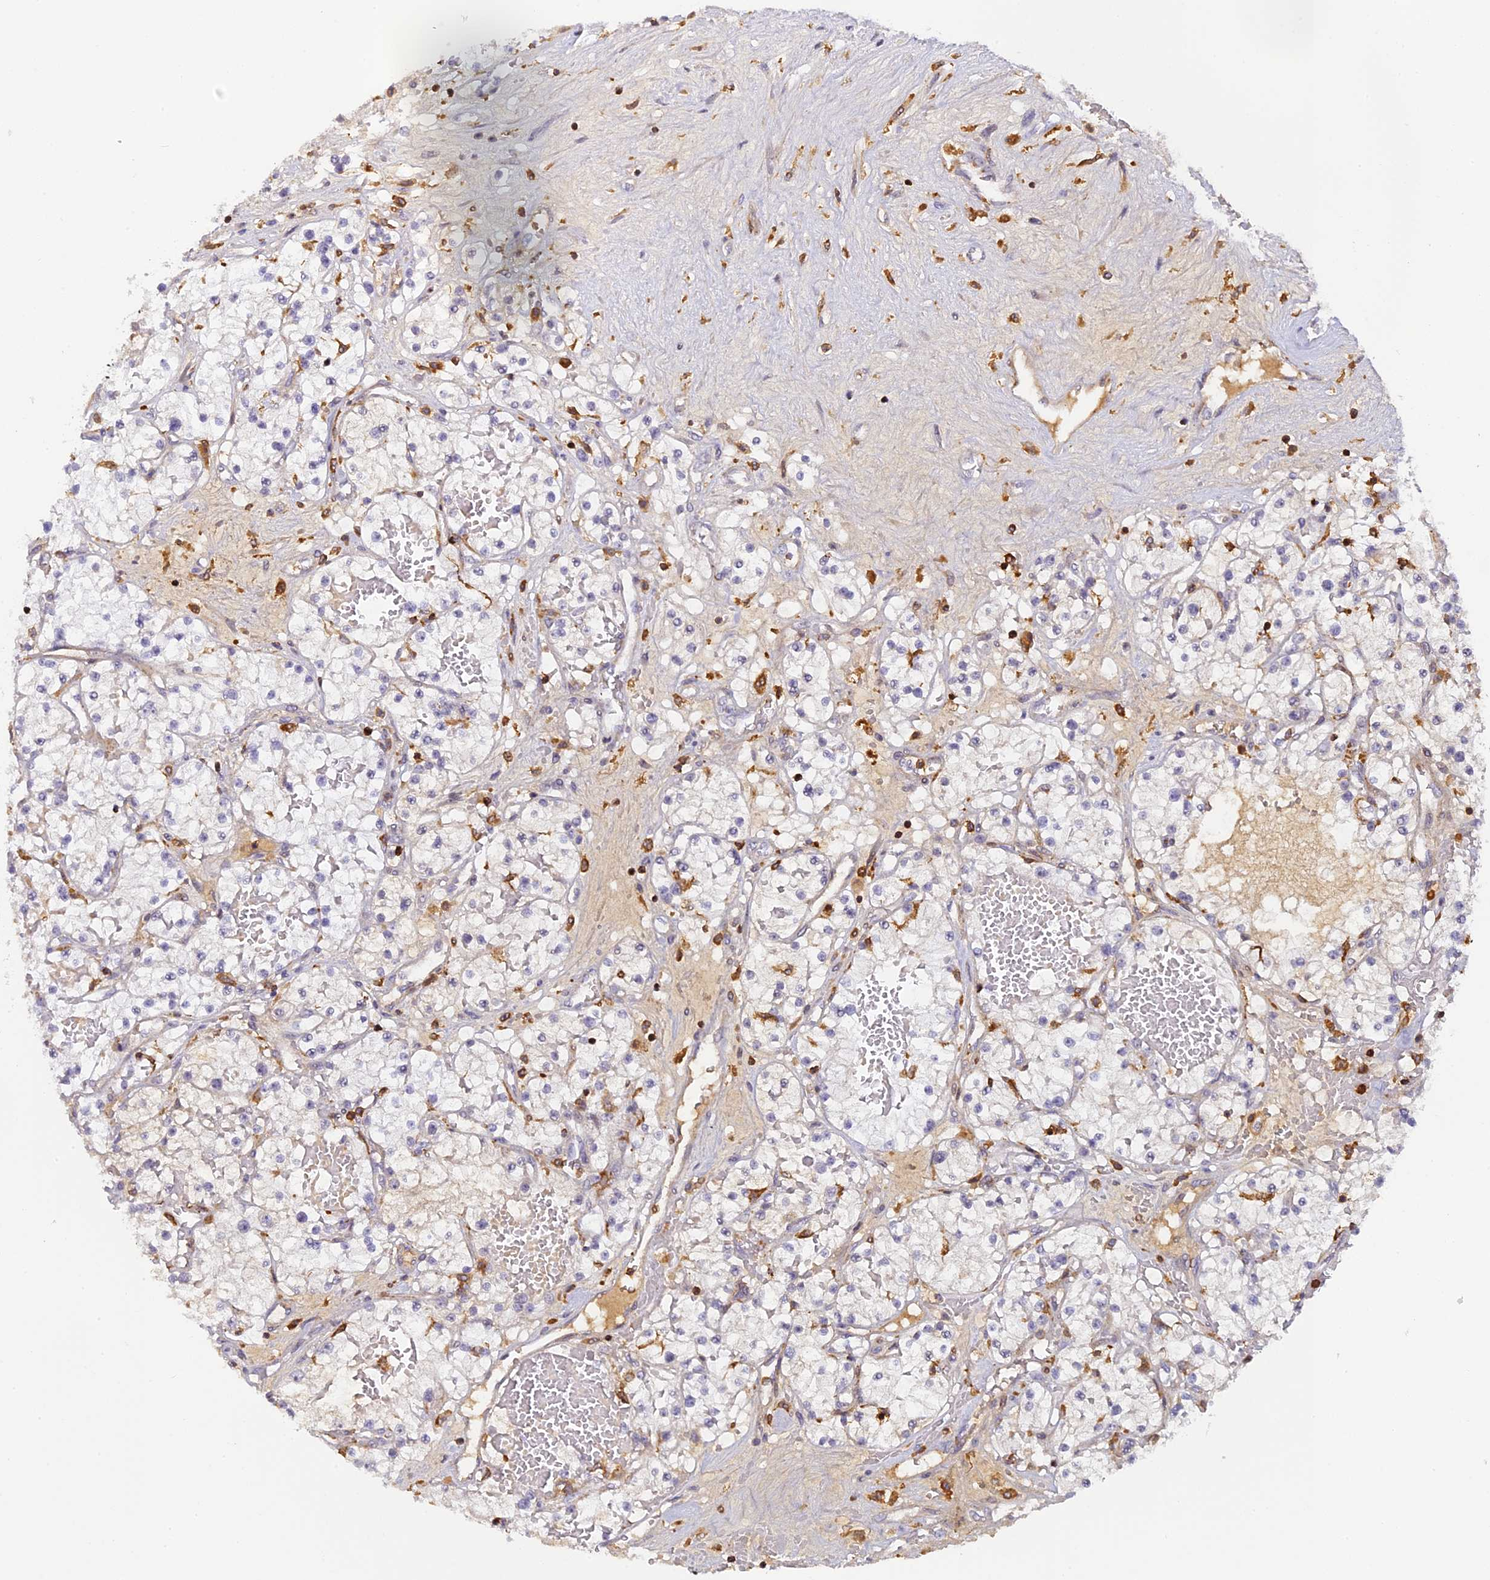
{"staining": {"intensity": "negative", "quantity": "none", "location": "none"}, "tissue": "renal cancer", "cell_type": "Tumor cells", "image_type": "cancer", "snomed": [{"axis": "morphology", "description": "Normal tissue, NOS"}, {"axis": "morphology", "description": "Adenocarcinoma, NOS"}, {"axis": "topography", "description": "Kidney"}], "caption": "Tumor cells show no significant positivity in adenocarcinoma (renal). Brightfield microscopy of immunohistochemistry stained with DAB (brown) and hematoxylin (blue), captured at high magnification.", "gene": "FYB1", "patient": {"sex": "male", "age": 68}}